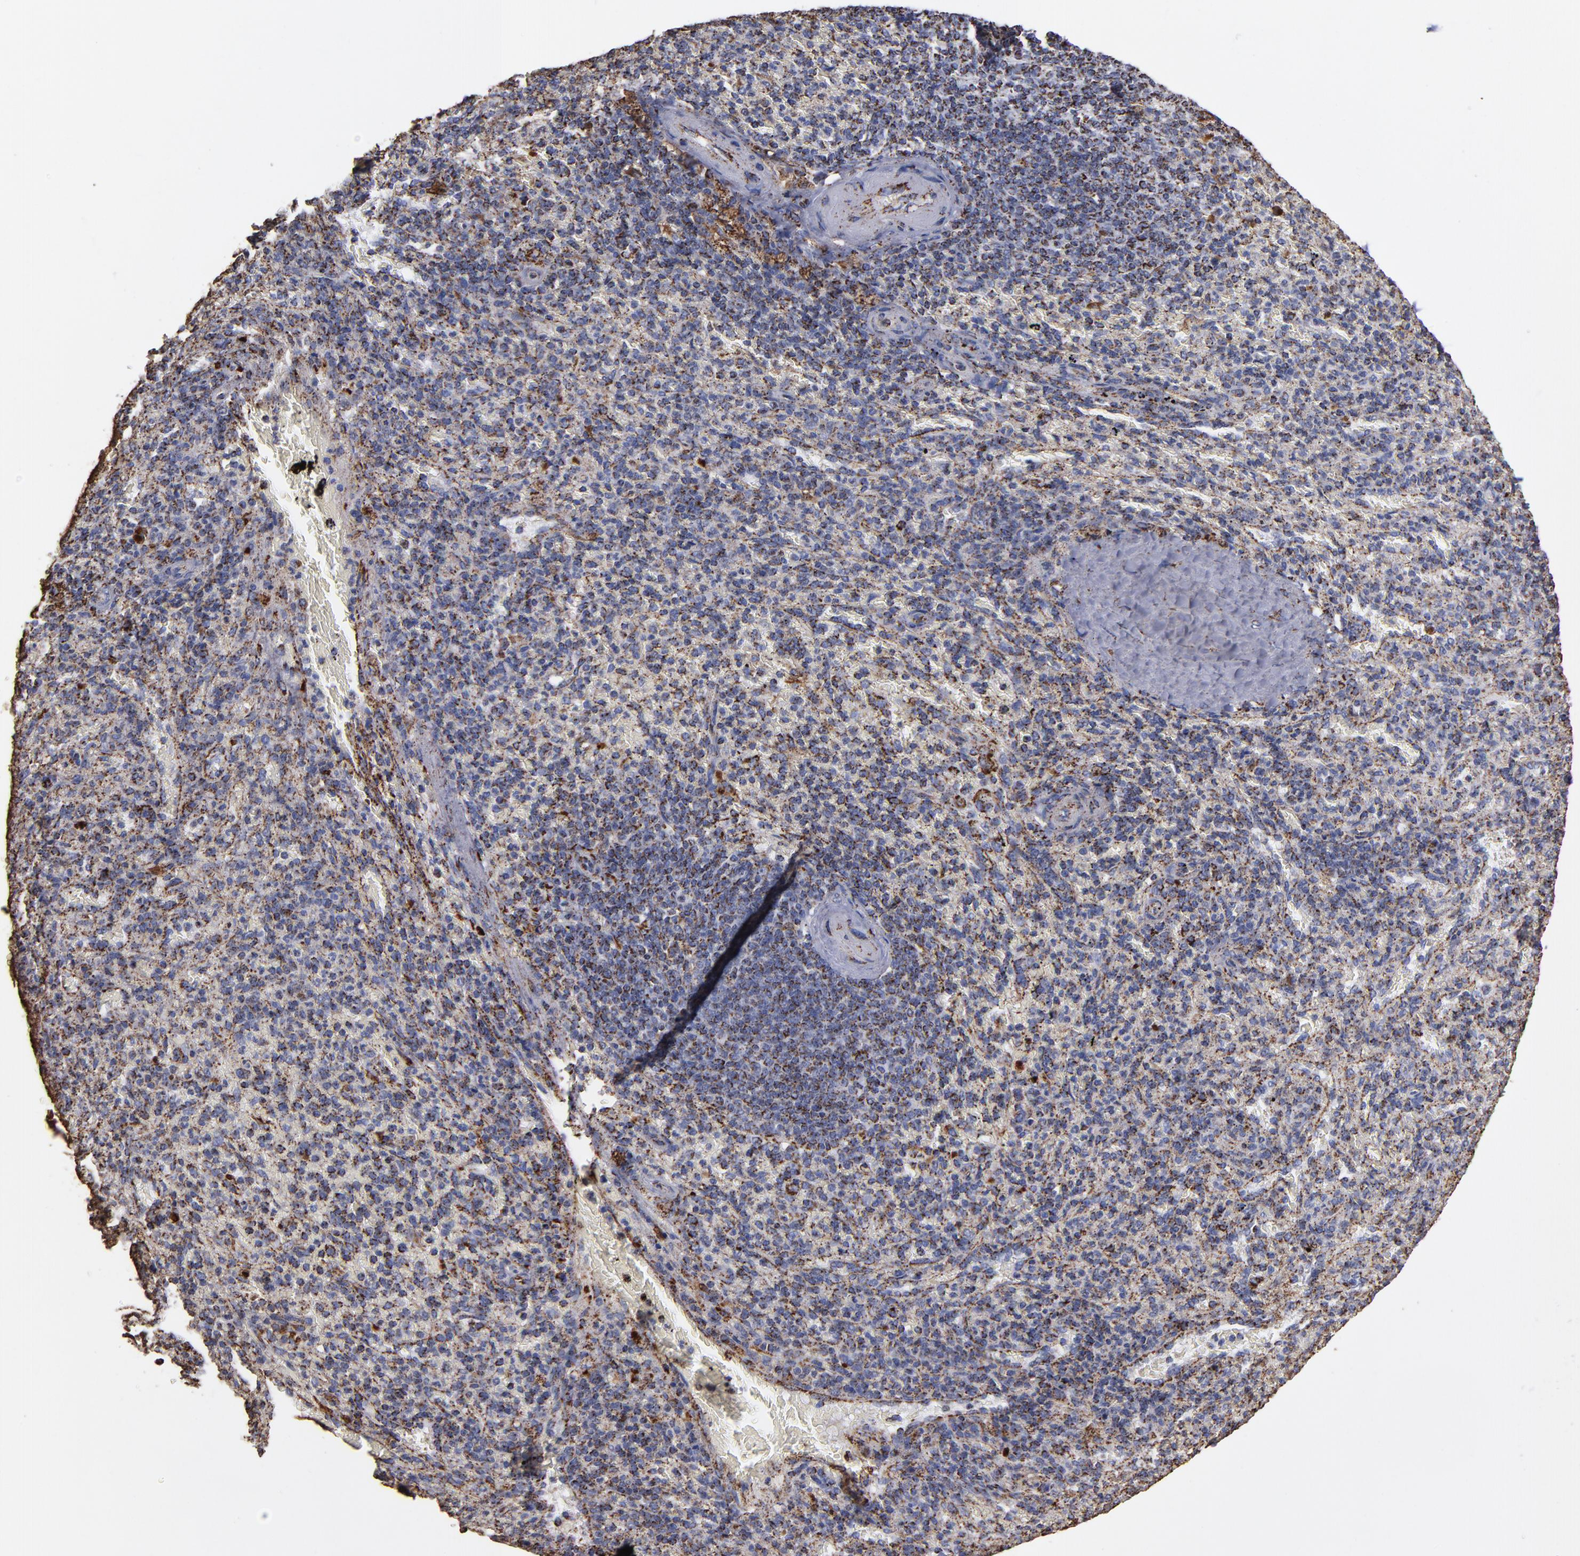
{"staining": {"intensity": "weak", "quantity": "25%-75%", "location": "cytoplasmic/membranous"}, "tissue": "spleen", "cell_type": "Cells in red pulp", "image_type": "normal", "snomed": [{"axis": "morphology", "description": "Normal tissue, NOS"}, {"axis": "topography", "description": "Spleen"}], "caption": "Human spleen stained for a protein (brown) demonstrates weak cytoplasmic/membranous positive staining in about 25%-75% of cells in red pulp.", "gene": "SOD2", "patient": {"sex": "female", "age": 43}}